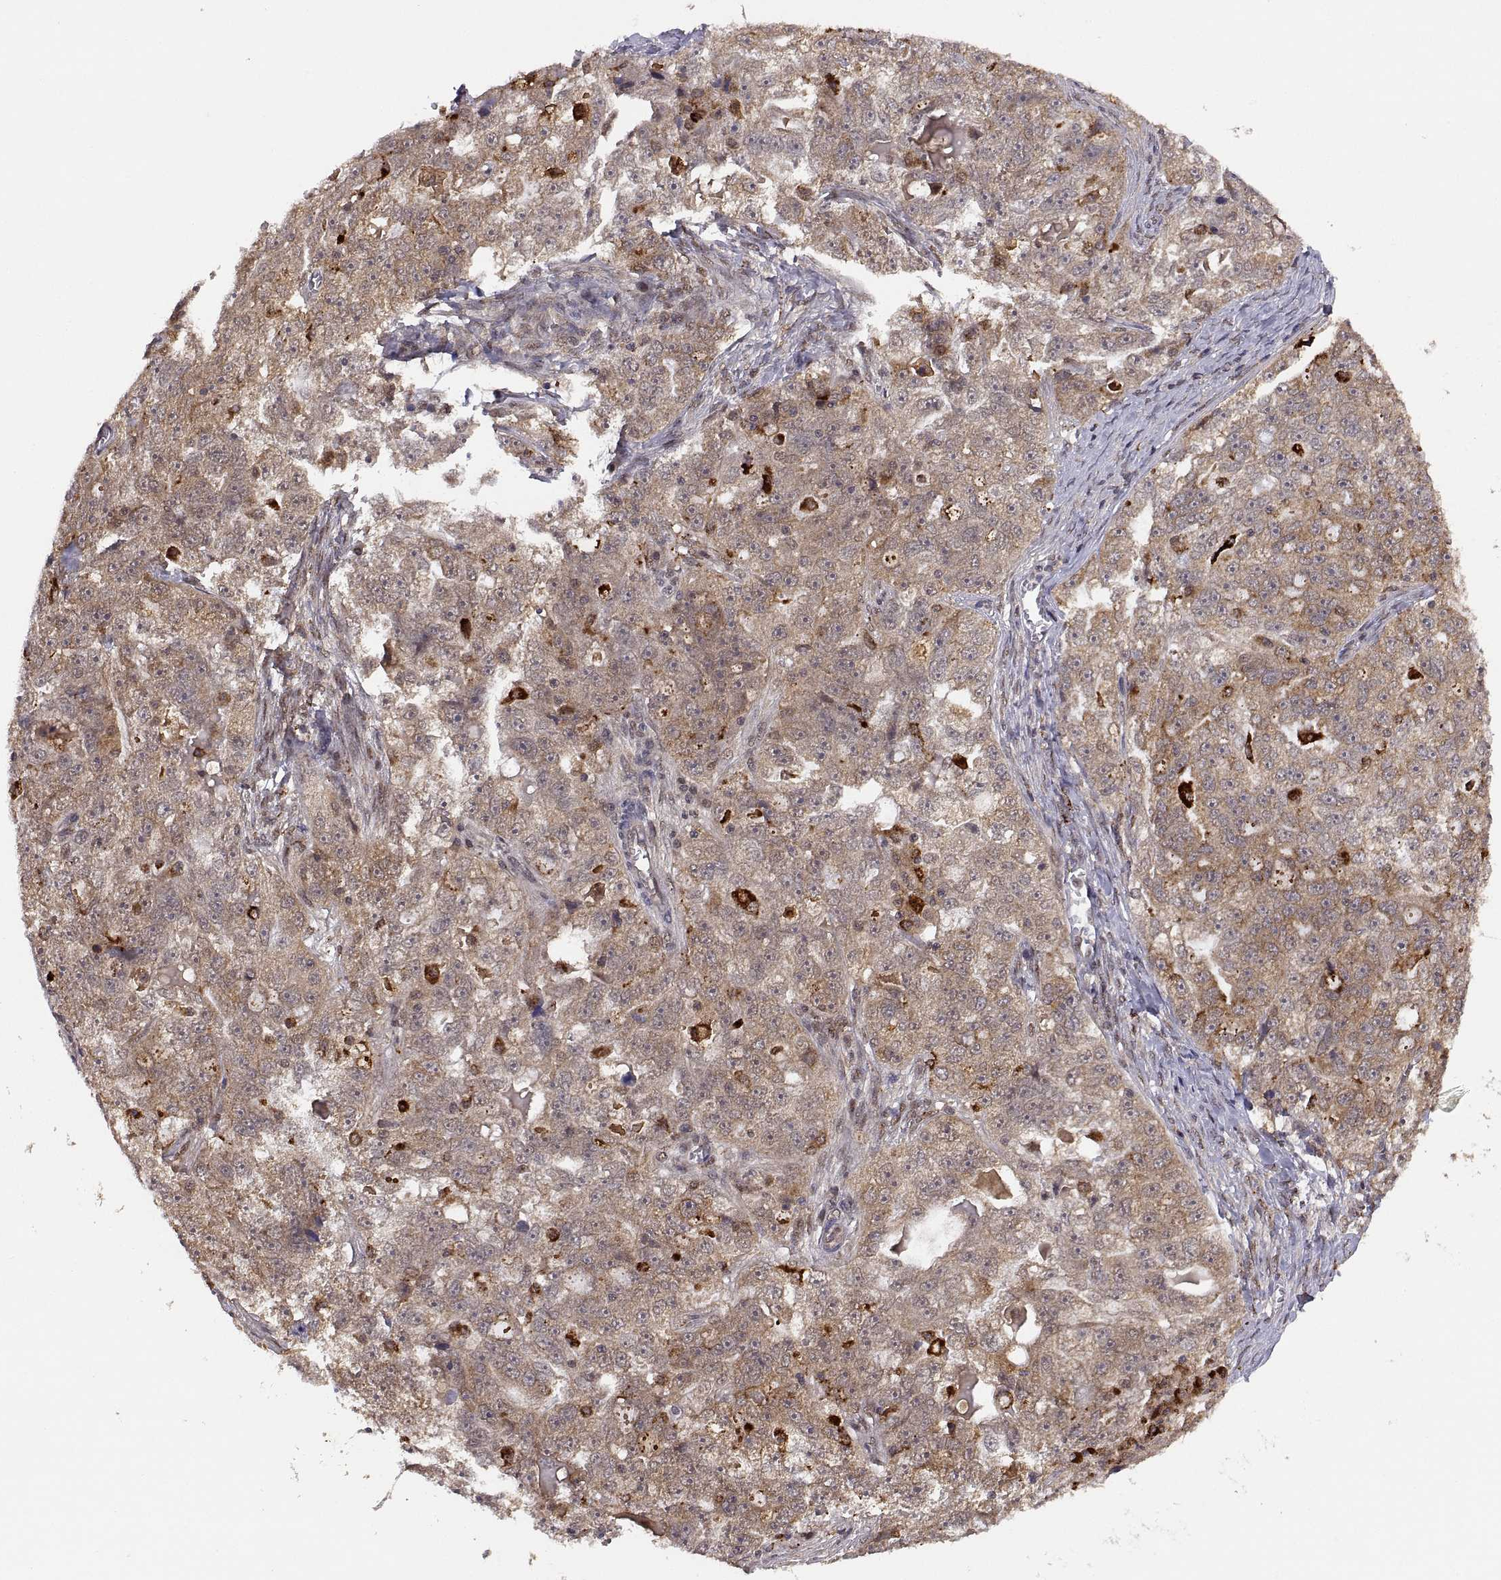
{"staining": {"intensity": "weak", "quantity": ">75%", "location": "cytoplasmic/membranous"}, "tissue": "ovarian cancer", "cell_type": "Tumor cells", "image_type": "cancer", "snomed": [{"axis": "morphology", "description": "Cystadenocarcinoma, serous, NOS"}, {"axis": "topography", "description": "Ovary"}], "caption": "Protein expression analysis of human ovarian cancer (serous cystadenocarcinoma) reveals weak cytoplasmic/membranous expression in about >75% of tumor cells. Nuclei are stained in blue.", "gene": "PSMC2", "patient": {"sex": "female", "age": 51}}